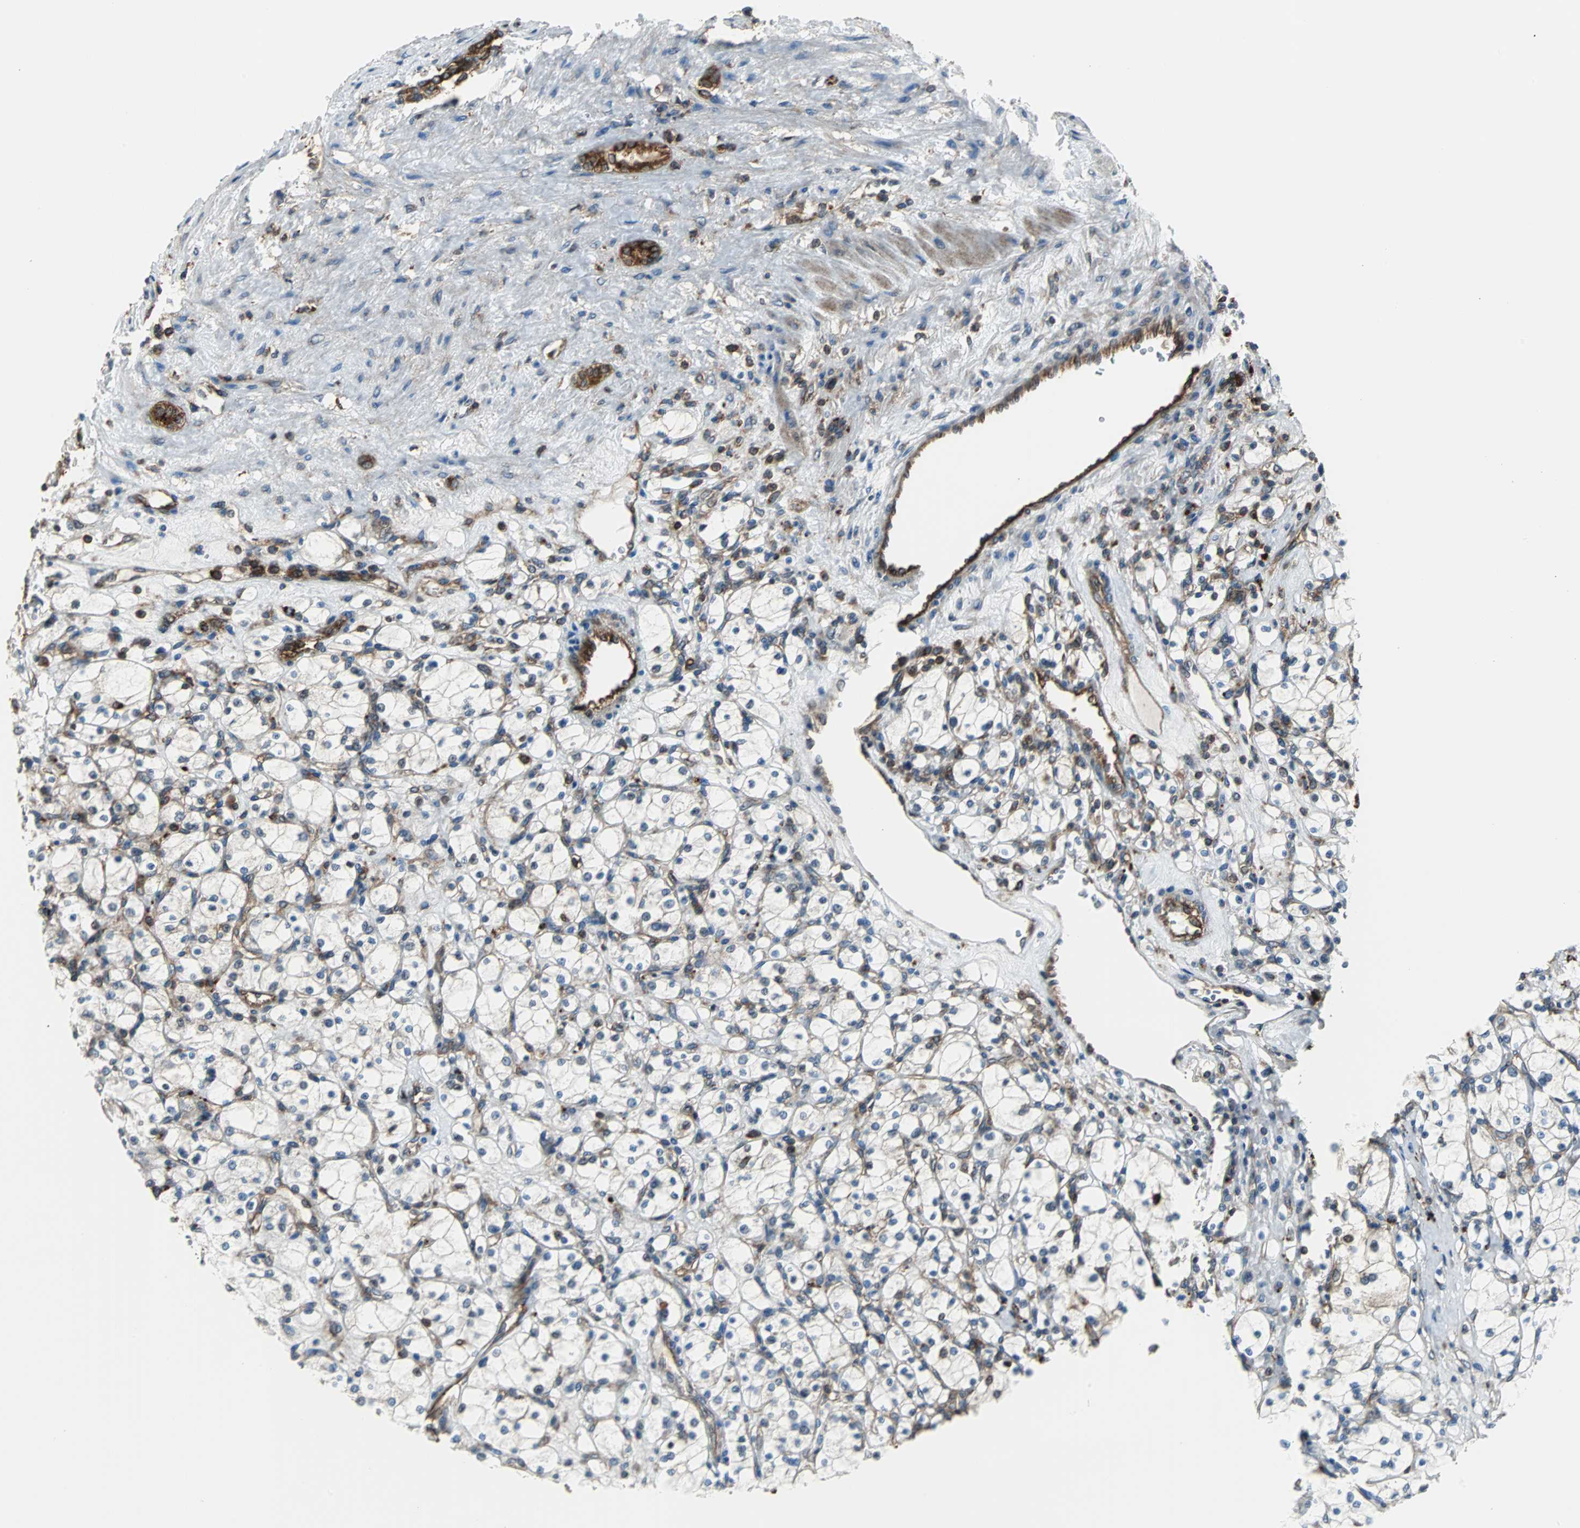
{"staining": {"intensity": "moderate", "quantity": "25%-75%", "location": "cytoplasmic/membranous"}, "tissue": "renal cancer", "cell_type": "Tumor cells", "image_type": "cancer", "snomed": [{"axis": "morphology", "description": "Adenocarcinoma, NOS"}, {"axis": "topography", "description": "Kidney"}], "caption": "Immunohistochemistry (IHC) micrograph of adenocarcinoma (renal) stained for a protein (brown), which exhibits medium levels of moderate cytoplasmic/membranous positivity in approximately 25%-75% of tumor cells.", "gene": "RELA", "patient": {"sex": "female", "age": 83}}